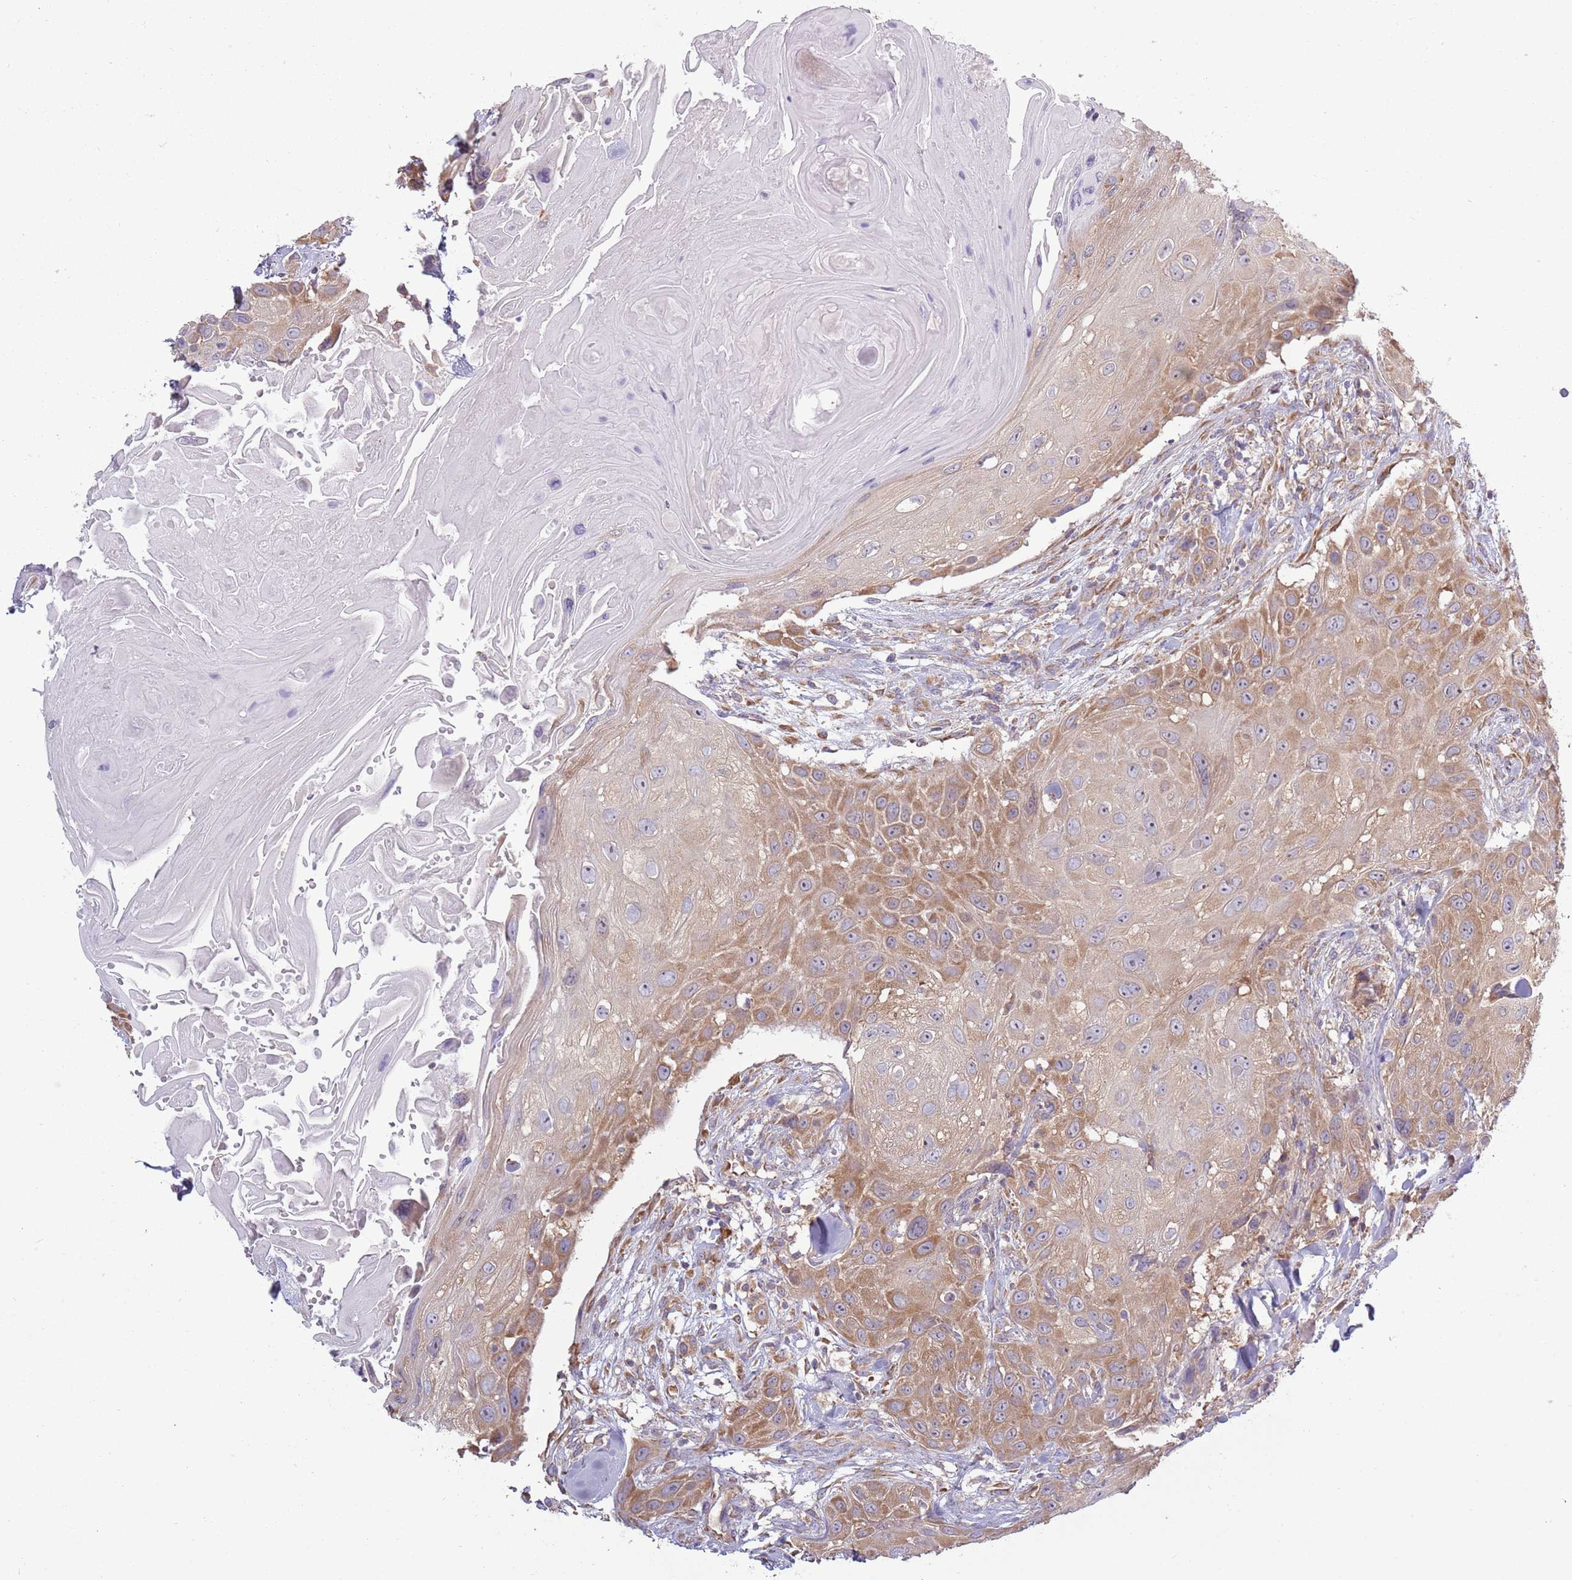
{"staining": {"intensity": "moderate", "quantity": "25%-75%", "location": "cytoplasmic/membranous,nuclear"}, "tissue": "head and neck cancer", "cell_type": "Tumor cells", "image_type": "cancer", "snomed": [{"axis": "morphology", "description": "Squamous cell carcinoma, NOS"}, {"axis": "topography", "description": "Head-Neck"}], "caption": "Head and neck cancer (squamous cell carcinoma) stained with a brown dye shows moderate cytoplasmic/membranous and nuclear positive positivity in approximately 25%-75% of tumor cells.", "gene": "RPL17-C18orf32", "patient": {"sex": "male", "age": 81}}